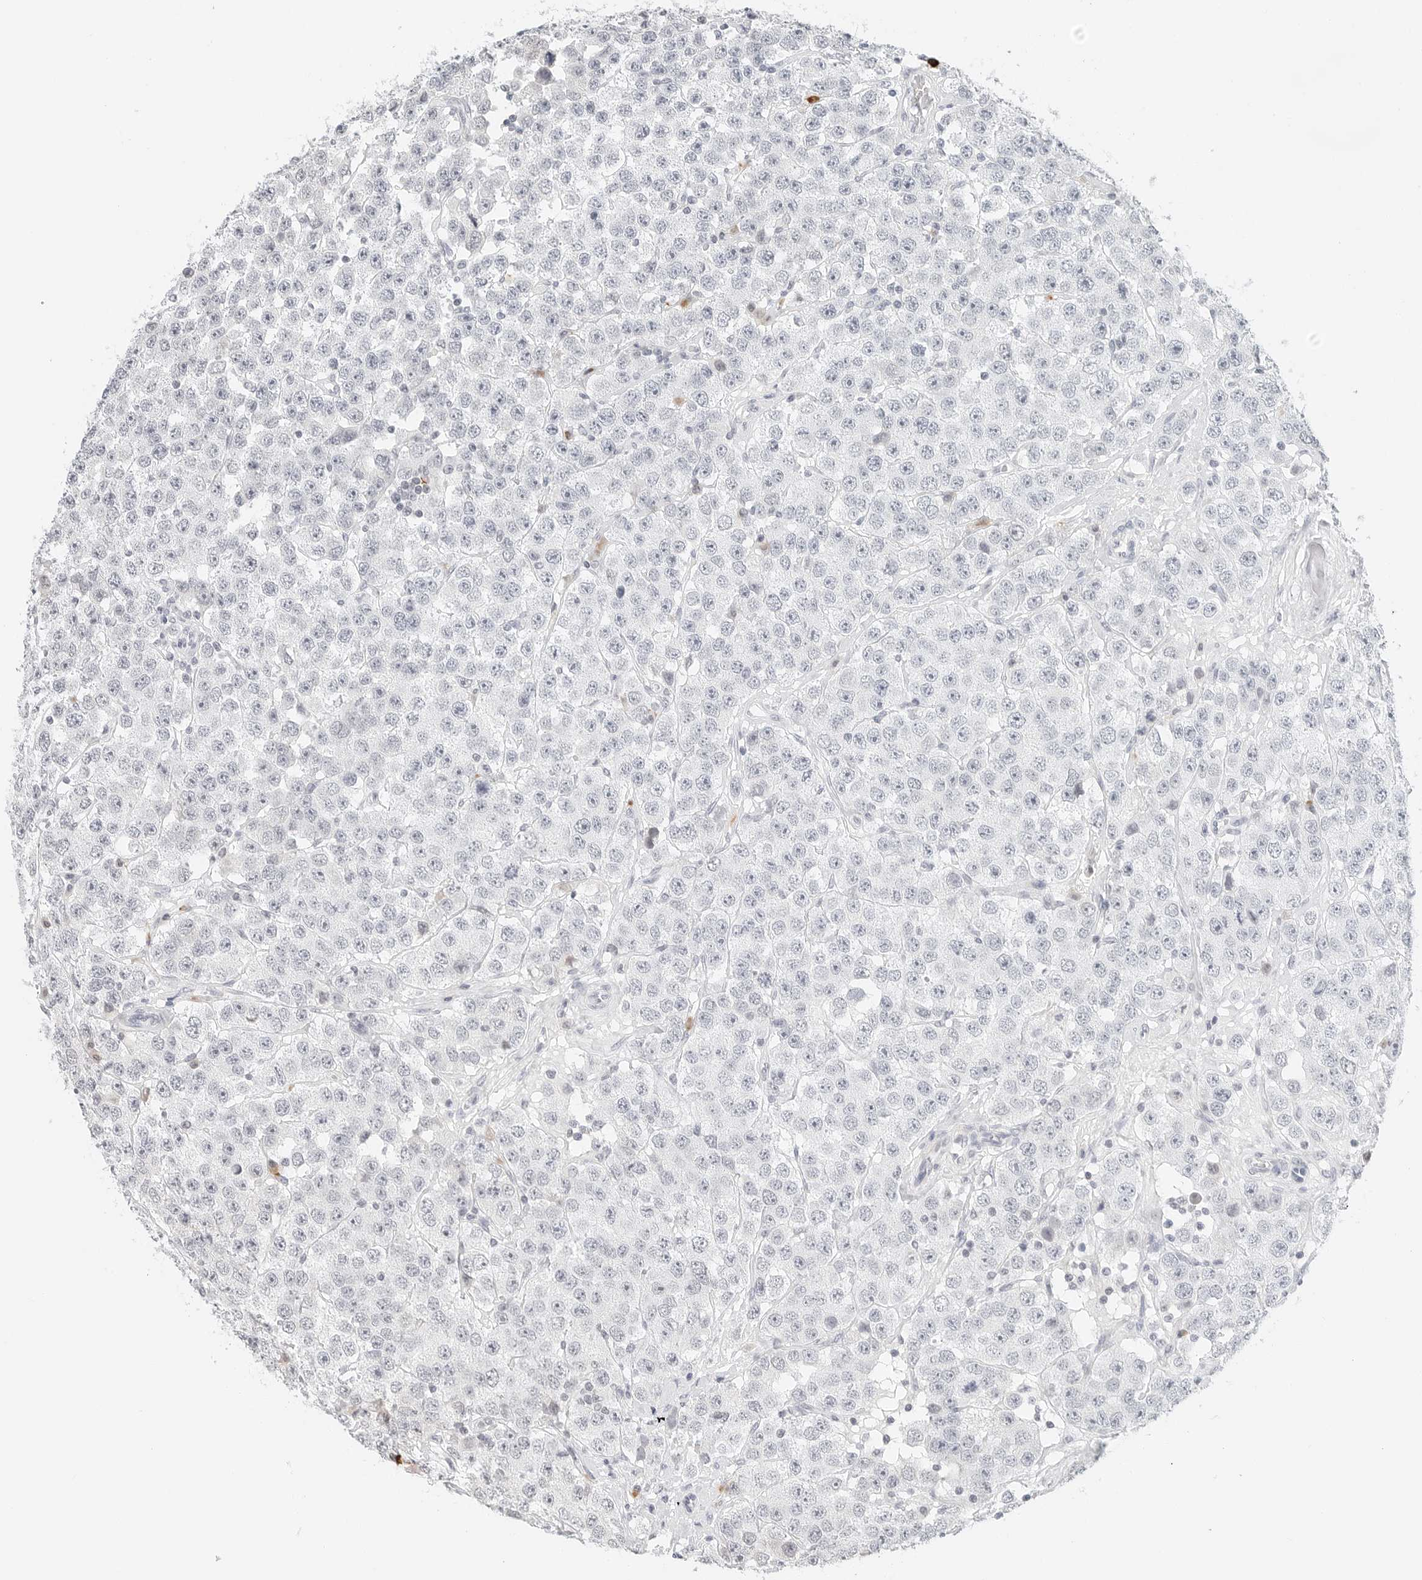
{"staining": {"intensity": "negative", "quantity": "none", "location": "none"}, "tissue": "testis cancer", "cell_type": "Tumor cells", "image_type": "cancer", "snomed": [{"axis": "morphology", "description": "Seminoma, NOS"}, {"axis": "topography", "description": "Testis"}], "caption": "Seminoma (testis) was stained to show a protein in brown. There is no significant staining in tumor cells.", "gene": "PARP10", "patient": {"sex": "male", "age": 28}}